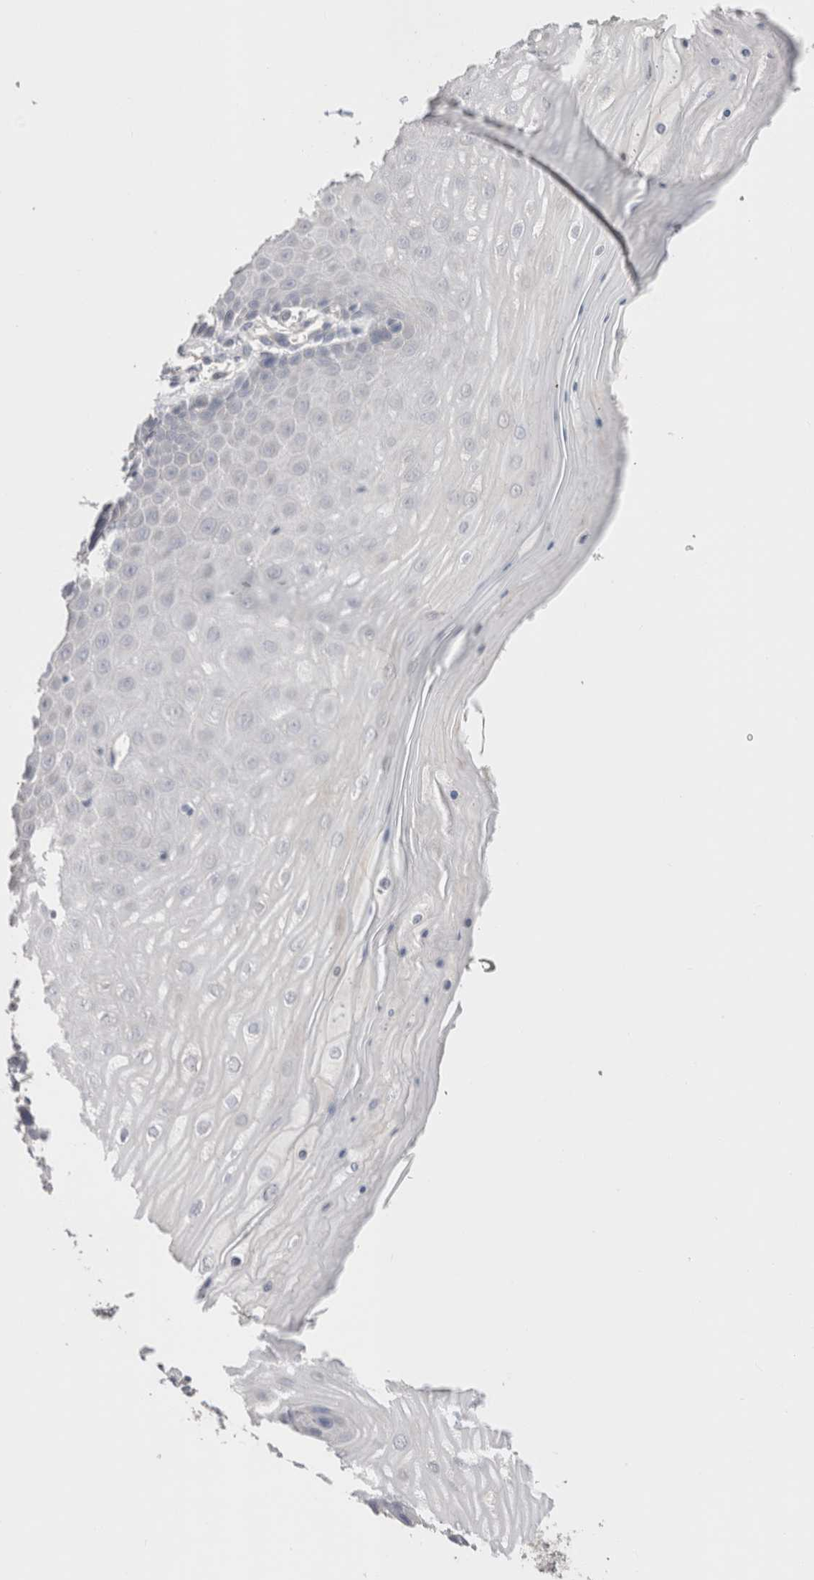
{"staining": {"intensity": "weak", "quantity": "<25%", "location": "cytoplasmic/membranous"}, "tissue": "cervix", "cell_type": "Glandular cells", "image_type": "normal", "snomed": [{"axis": "morphology", "description": "Normal tissue, NOS"}, {"axis": "topography", "description": "Cervix"}], "caption": "There is no significant positivity in glandular cells of cervix. (DAB IHC, high magnification).", "gene": "DMD", "patient": {"sex": "female", "age": 55}}